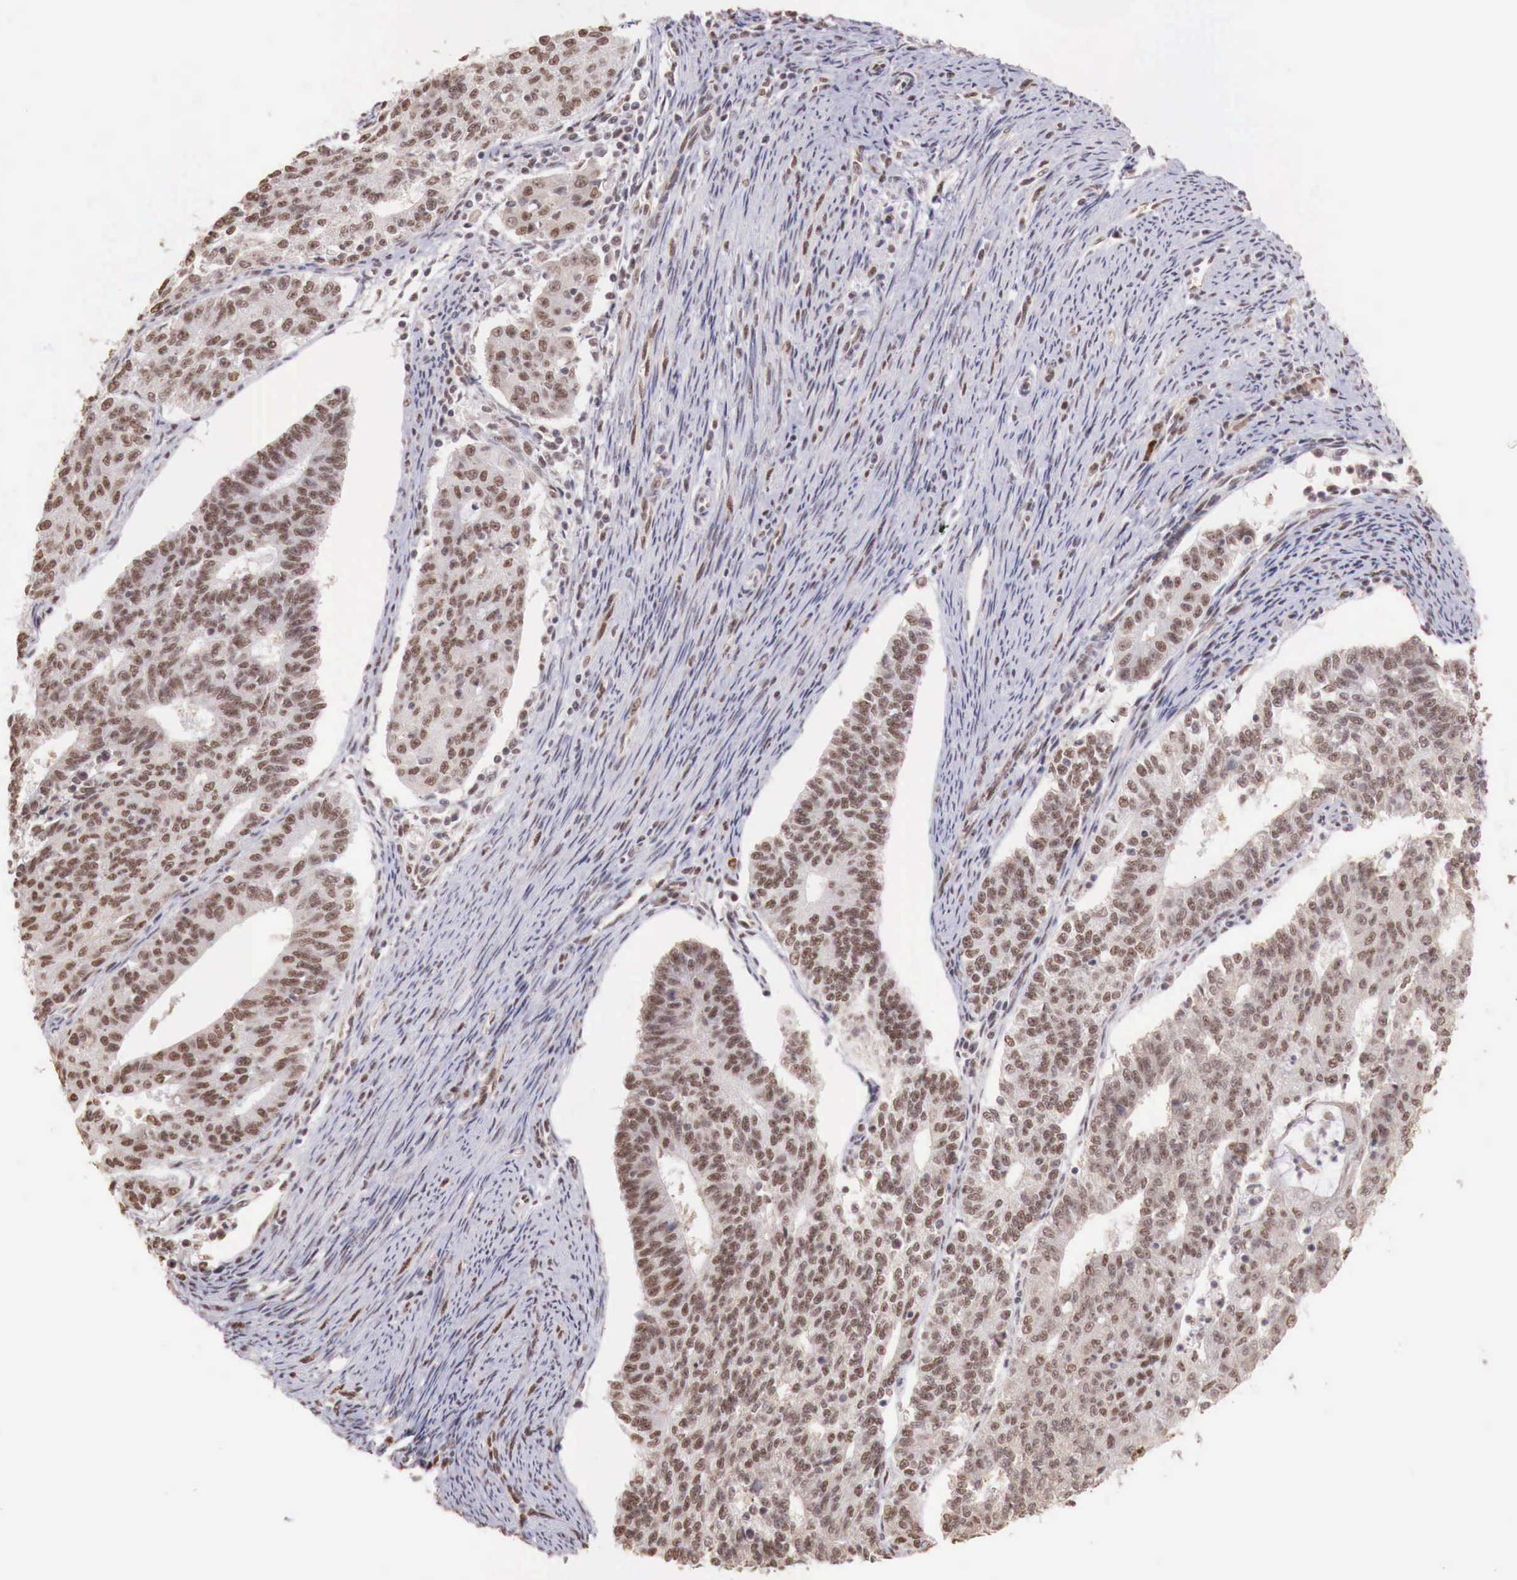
{"staining": {"intensity": "strong", "quantity": ">75%", "location": "nuclear"}, "tissue": "endometrial cancer", "cell_type": "Tumor cells", "image_type": "cancer", "snomed": [{"axis": "morphology", "description": "Adenocarcinoma, NOS"}, {"axis": "topography", "description": "Endometrium"}], "caption": "Endometrial adenocarcinoma was stained to show a protein in brown. There is high levels of strong nuclear staining in about >75% of tumor cells. (brown staining indicates protein expression, while blue staining denotes nuclei).", "gene": "FOXP2", "patient": {"sex": "female", "age": 56}}